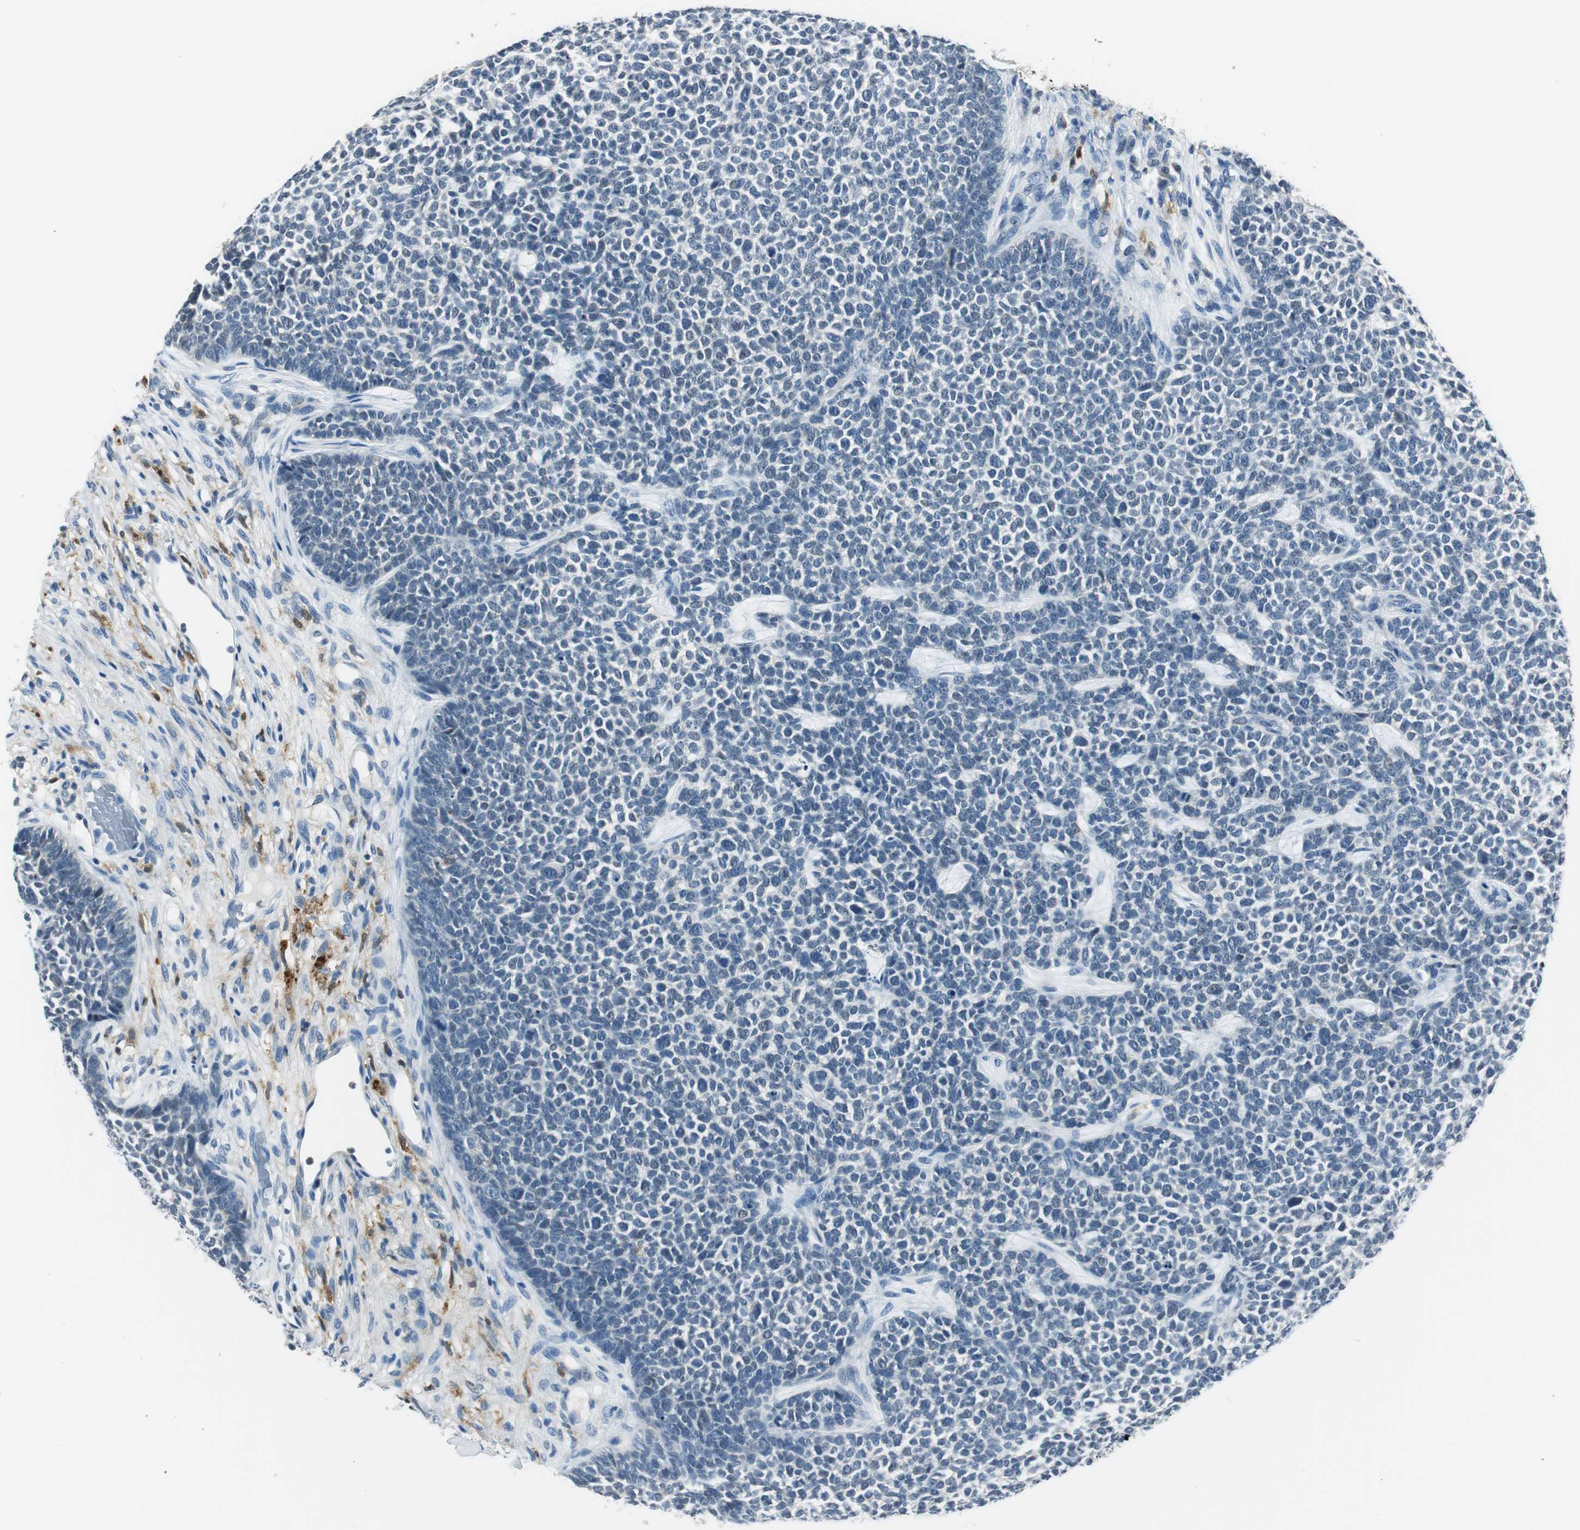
{"staining": {"intensity": "negative", "quantity": "none", "location": "none"}, "tissue": "skin cancer", "cell_type": "Tumor cells", "image_type": "cancer", "snomed": [{"axis": "morphology", "description": "Basal cell carcinoma"}, {"axis": "topography", "description": "Skin"}], "caption": "Immunohistochemistry (IHC) of skin basal cell carcinoma shows no staining in tumor cells.", "gene": "ME1", "patient": {"sex": "female", "age": 84}}